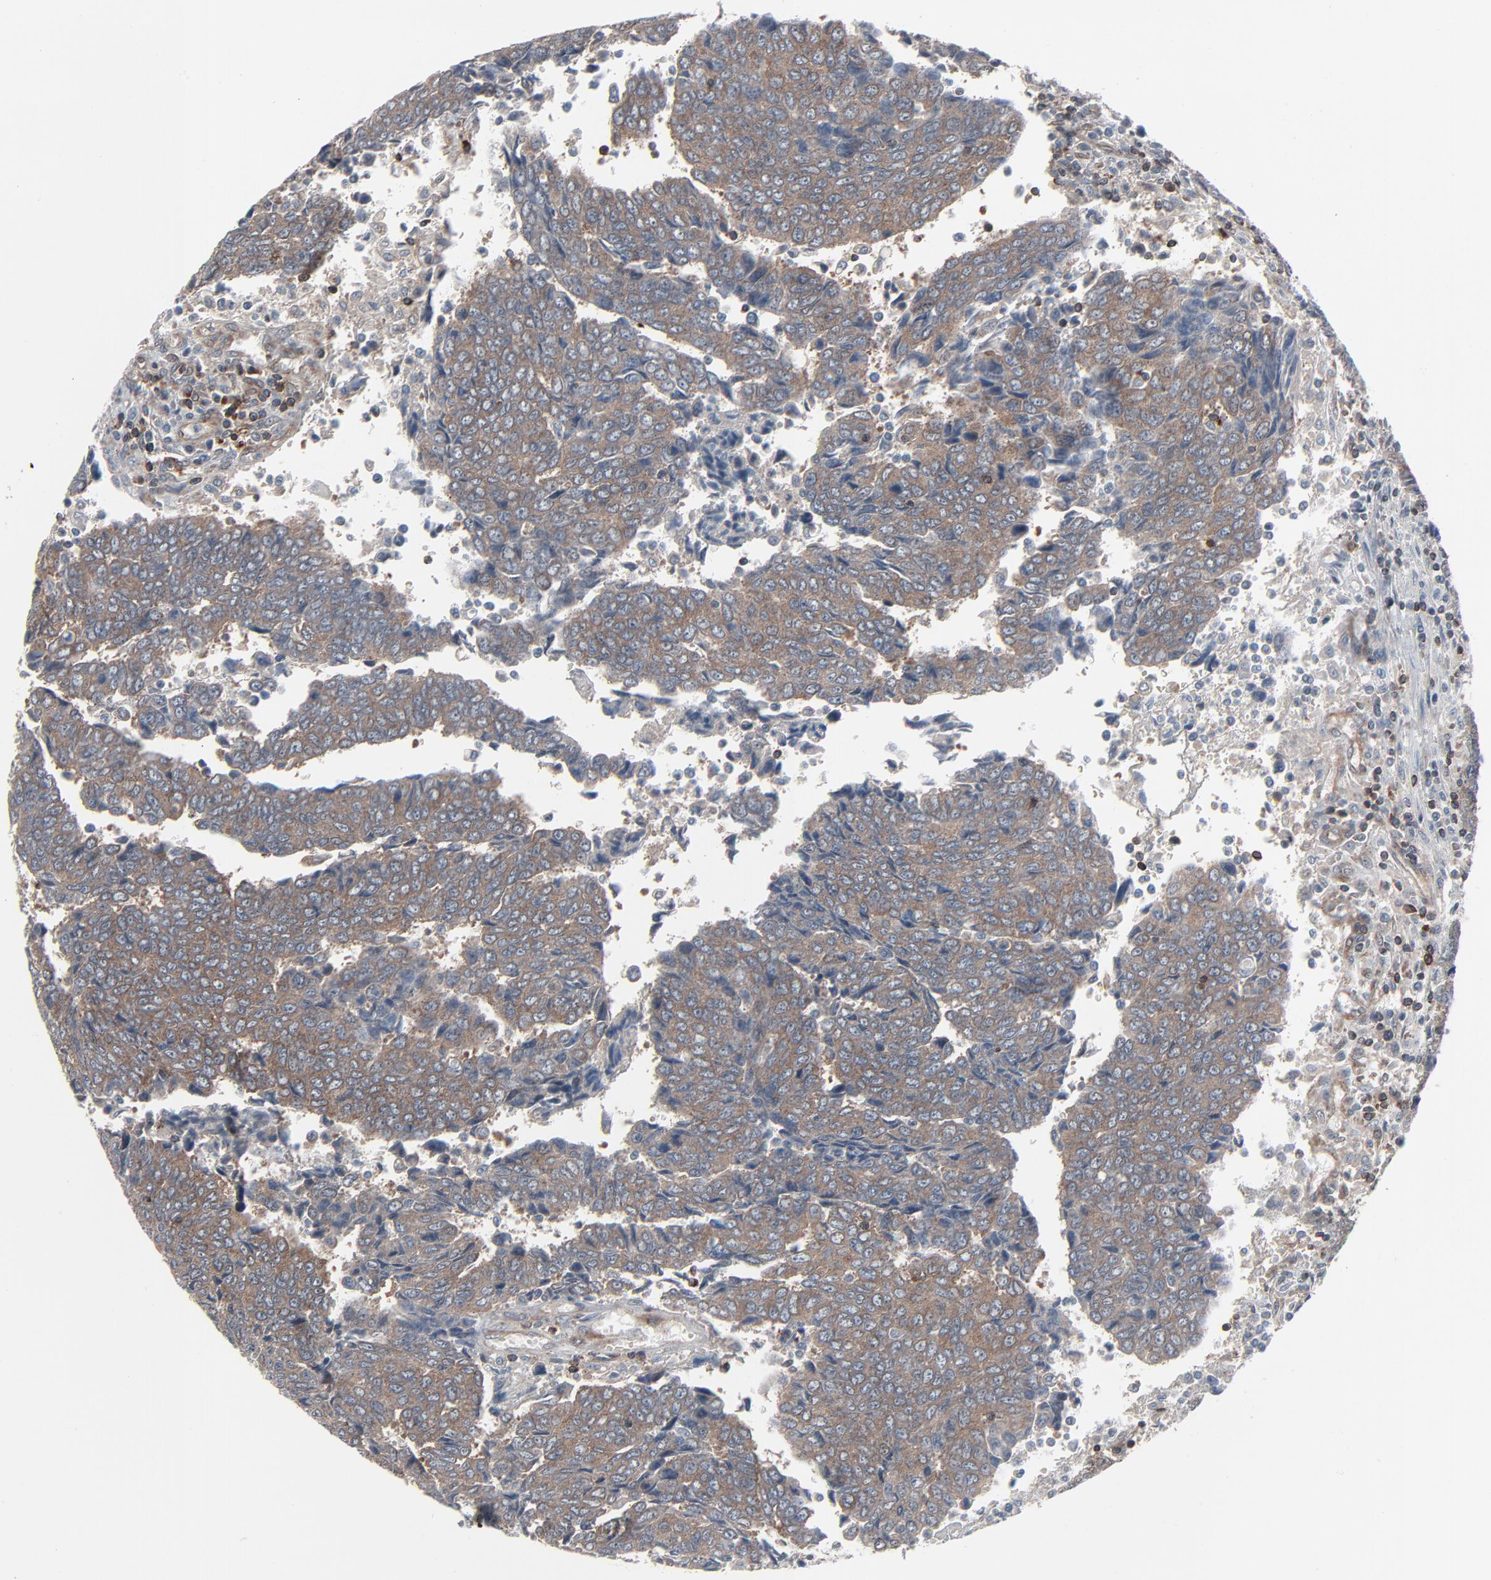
{"staining": {"intensity": "weak", "quantity": ">75%", "location": "cytoplasmic/membranous"}, "tissue": "urothelial cancer", "cell_type": "Tumor cells", "image_type": "cancer", "snomed": [{"axis": "morphology", "description": "Urothelial carcinoma, High grade"}, {"axis": "topography", "description": "Urinary bladder"}], "caption": "Weak cytoplasmic/membranous protein staining is appreciated in about >75% of tumor cells in urothelial cancer.", "gene": "OPTN", "patient": {"sex": "male", "age": 86}}